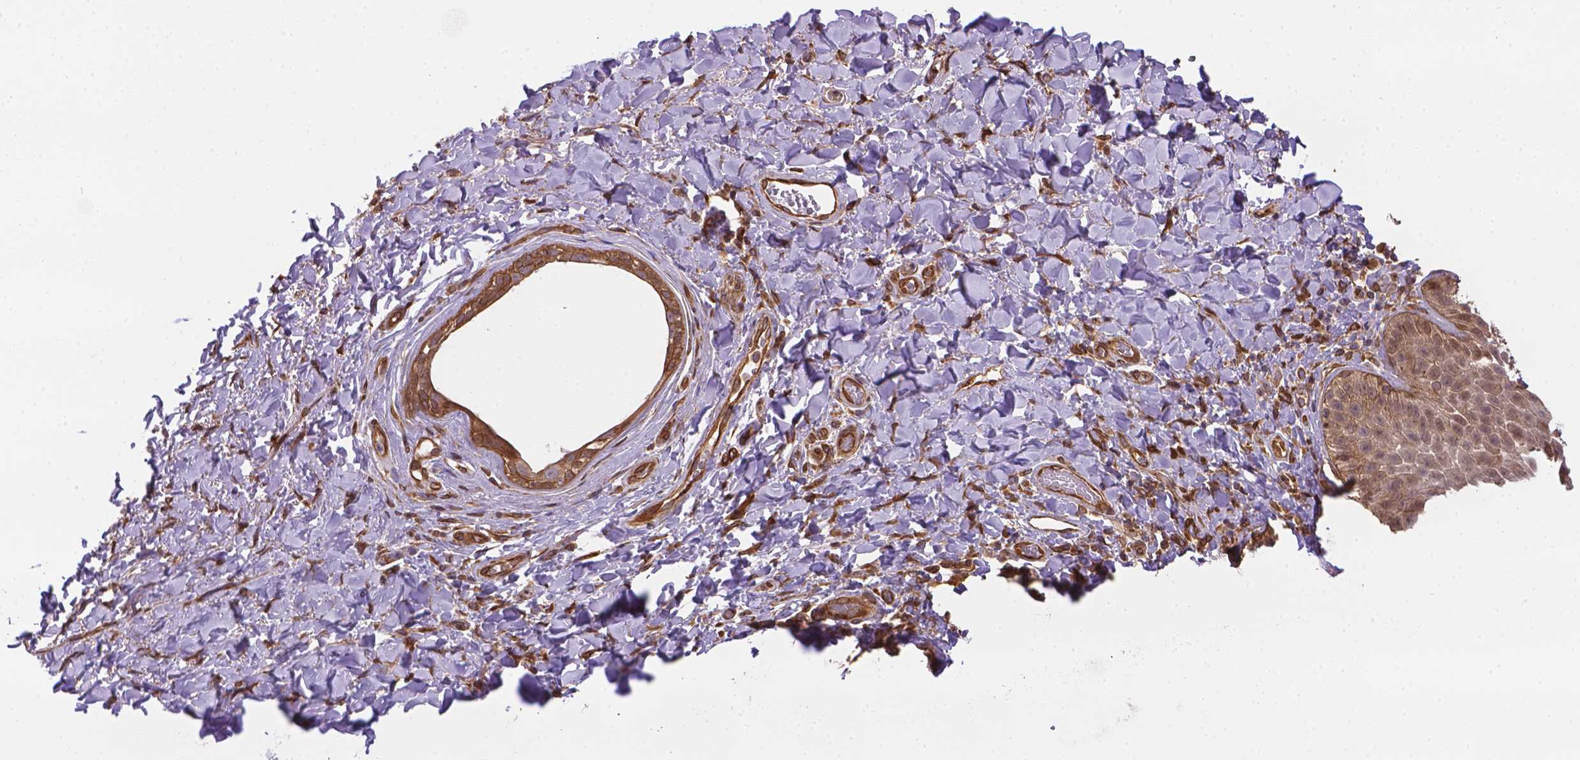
{"staining": {"intensity": "weak", "quantity": "25%-75%", "location": "cytoplasmic/membranous"}, "tissue": "skin", "cell_type": "Epidermal cells", "image_type": "normal", "snomed": [{"axis": "morphology", "description": "Normal tissue, NOS"}, {"axis": "topography", "description": "Anal"}], "caption": "Skin stained for a protein (brown) shows weak cytoplasmic/membranous positive expression in approximately 25%-75% of epidermal cells.", "gene": "YAP1", "patient": {"sex": "male", "age": 53}}